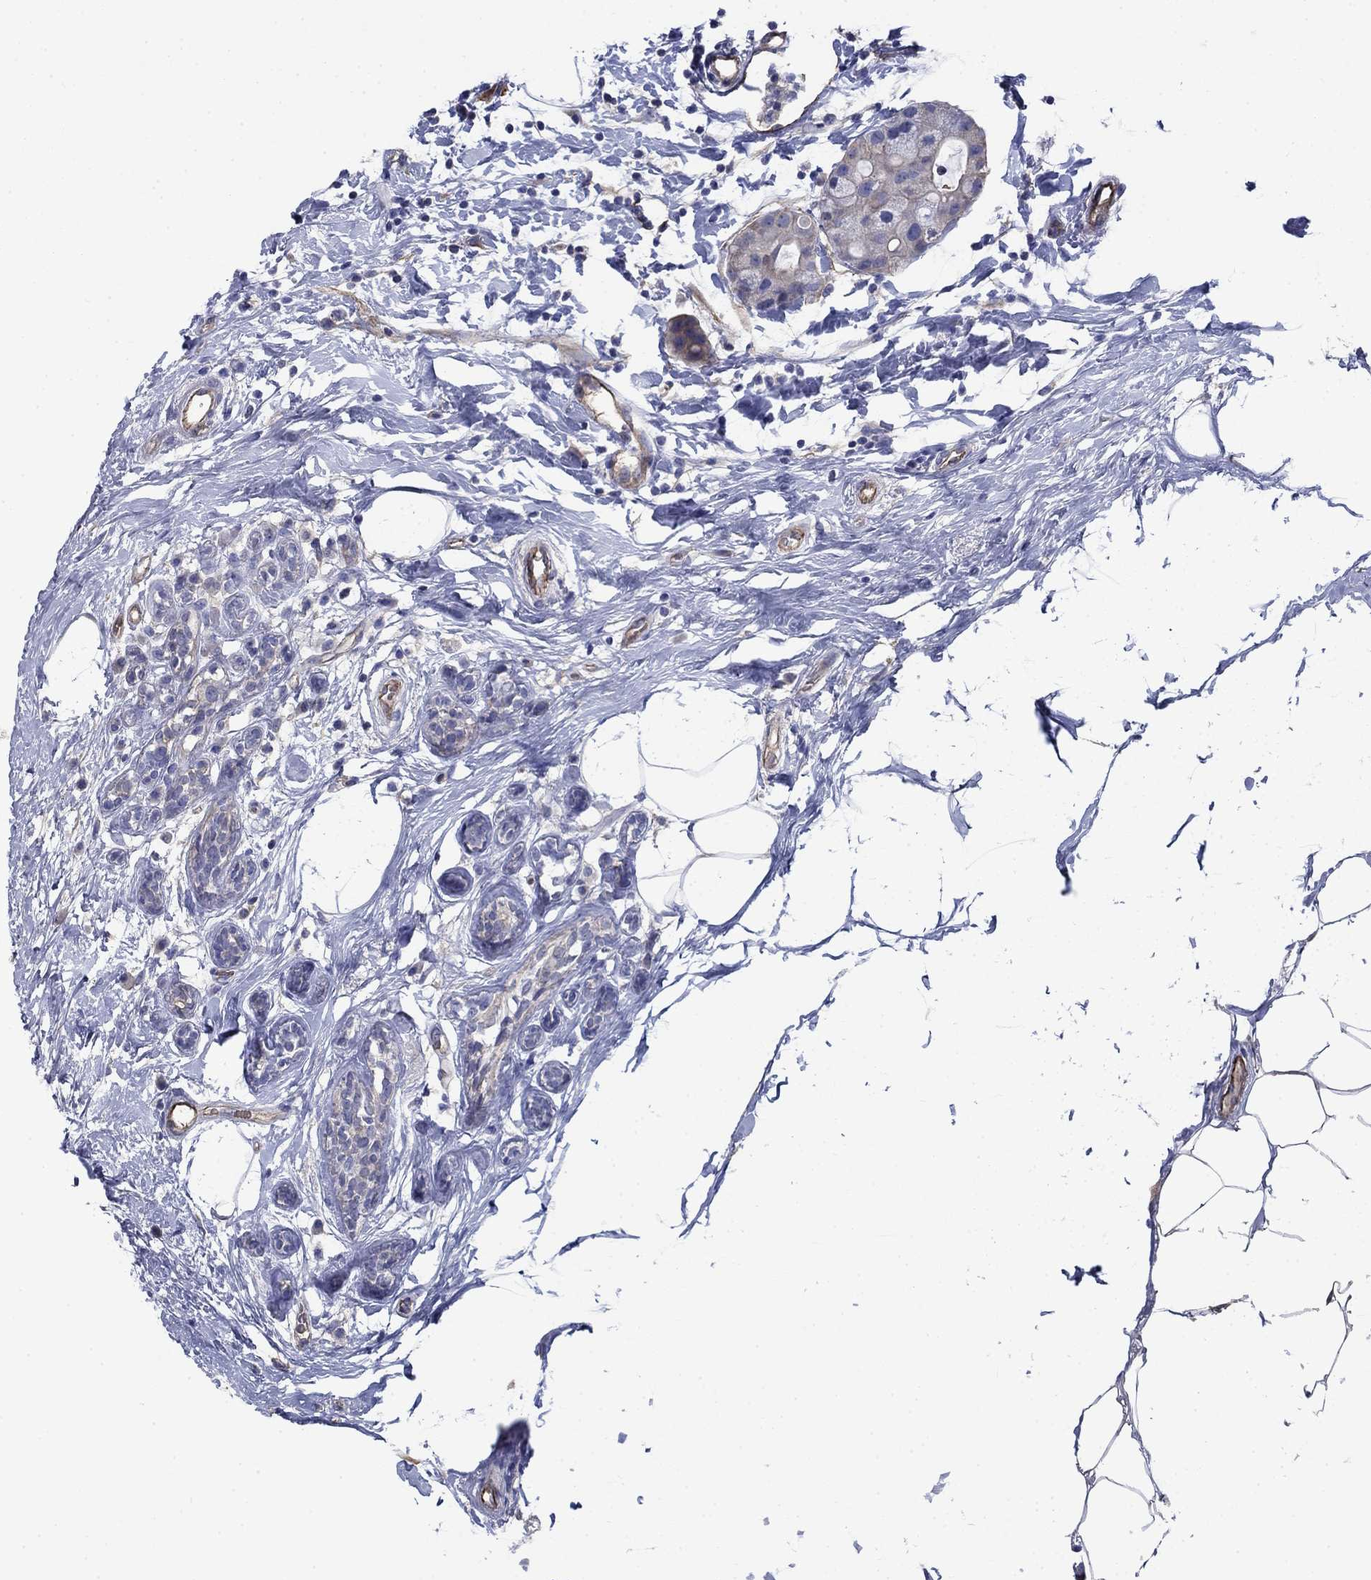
{"staining": {"intensity": "negative", "quantity": "none", "location": "none"}, "tissue": "breast cancer", "cell_type": "Tumor cells", "image_type": "cancer", "snomed": [{"axis": "morphology", "description": "Duct carcinoma"}, {"axis": "topography", "description": "Breast"}], "caption": "There is no significant positivity in tumor cells of breast intraductal carcinoma.", "gene": "FLNC", "patient": {"sex": "female", "age": 45}}